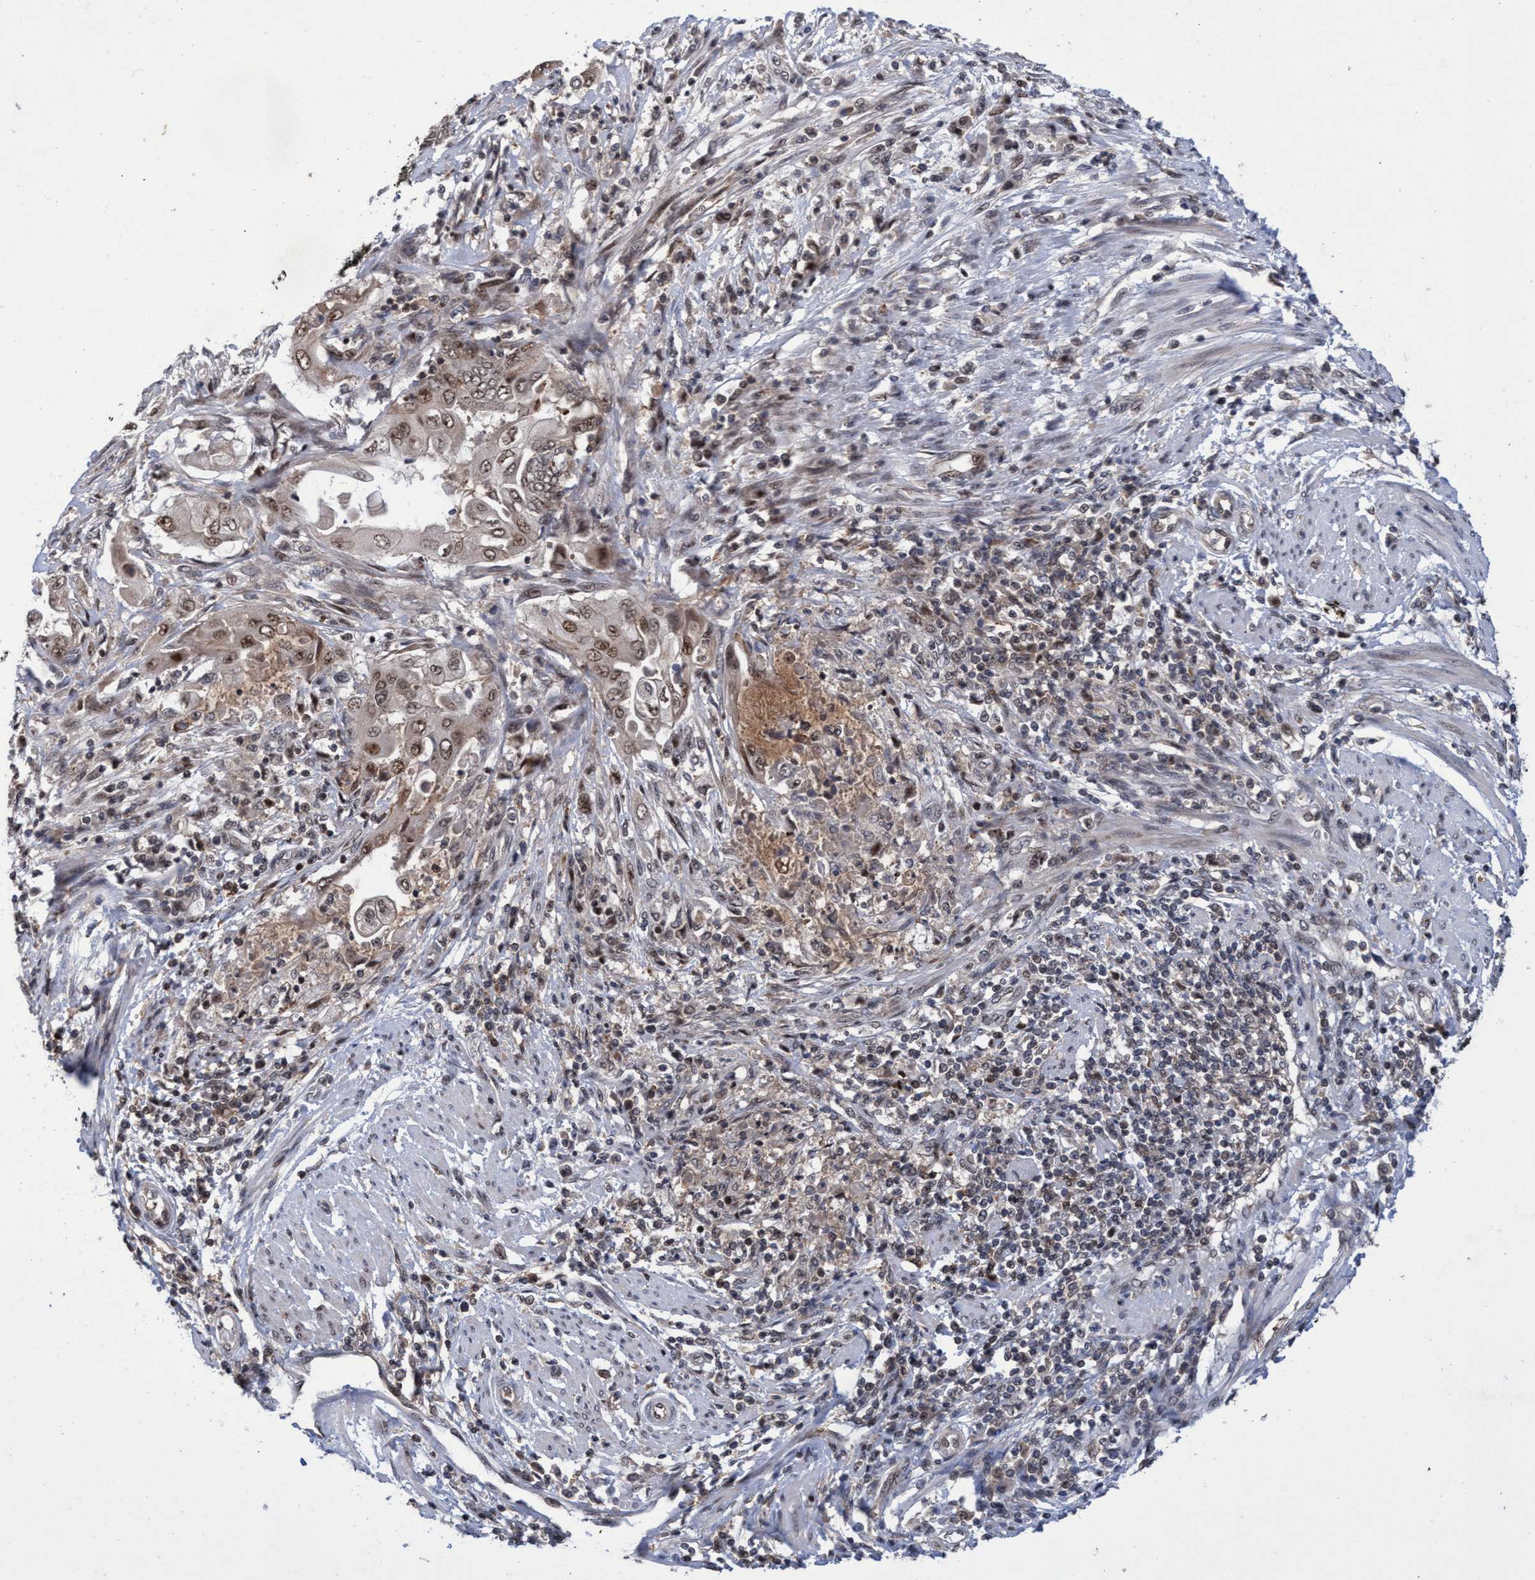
{"staining": {"intensity": "weak", "quantity": ">75%", "location": "nuclear"}, "tissue": "endometrial cancer", "cell_type": "Tumor cells", "image_type": "cancer", "snomed": [{"axis": "morphology", "description": "Adenocarcinoma, NOS"}, {"axis": "topography", "description": "Uterus"}, {"axis": "topography", "description": "Endometrium"}], "caption": "A photomicrograph of human endometrial adenocarcinoma stained for a protein reveals weak nuclear brown staining in tumor cells. Nuclei are stained in blue.", "gene": "GTF2F1", "patient": {"sex": "female", "age": 70}}